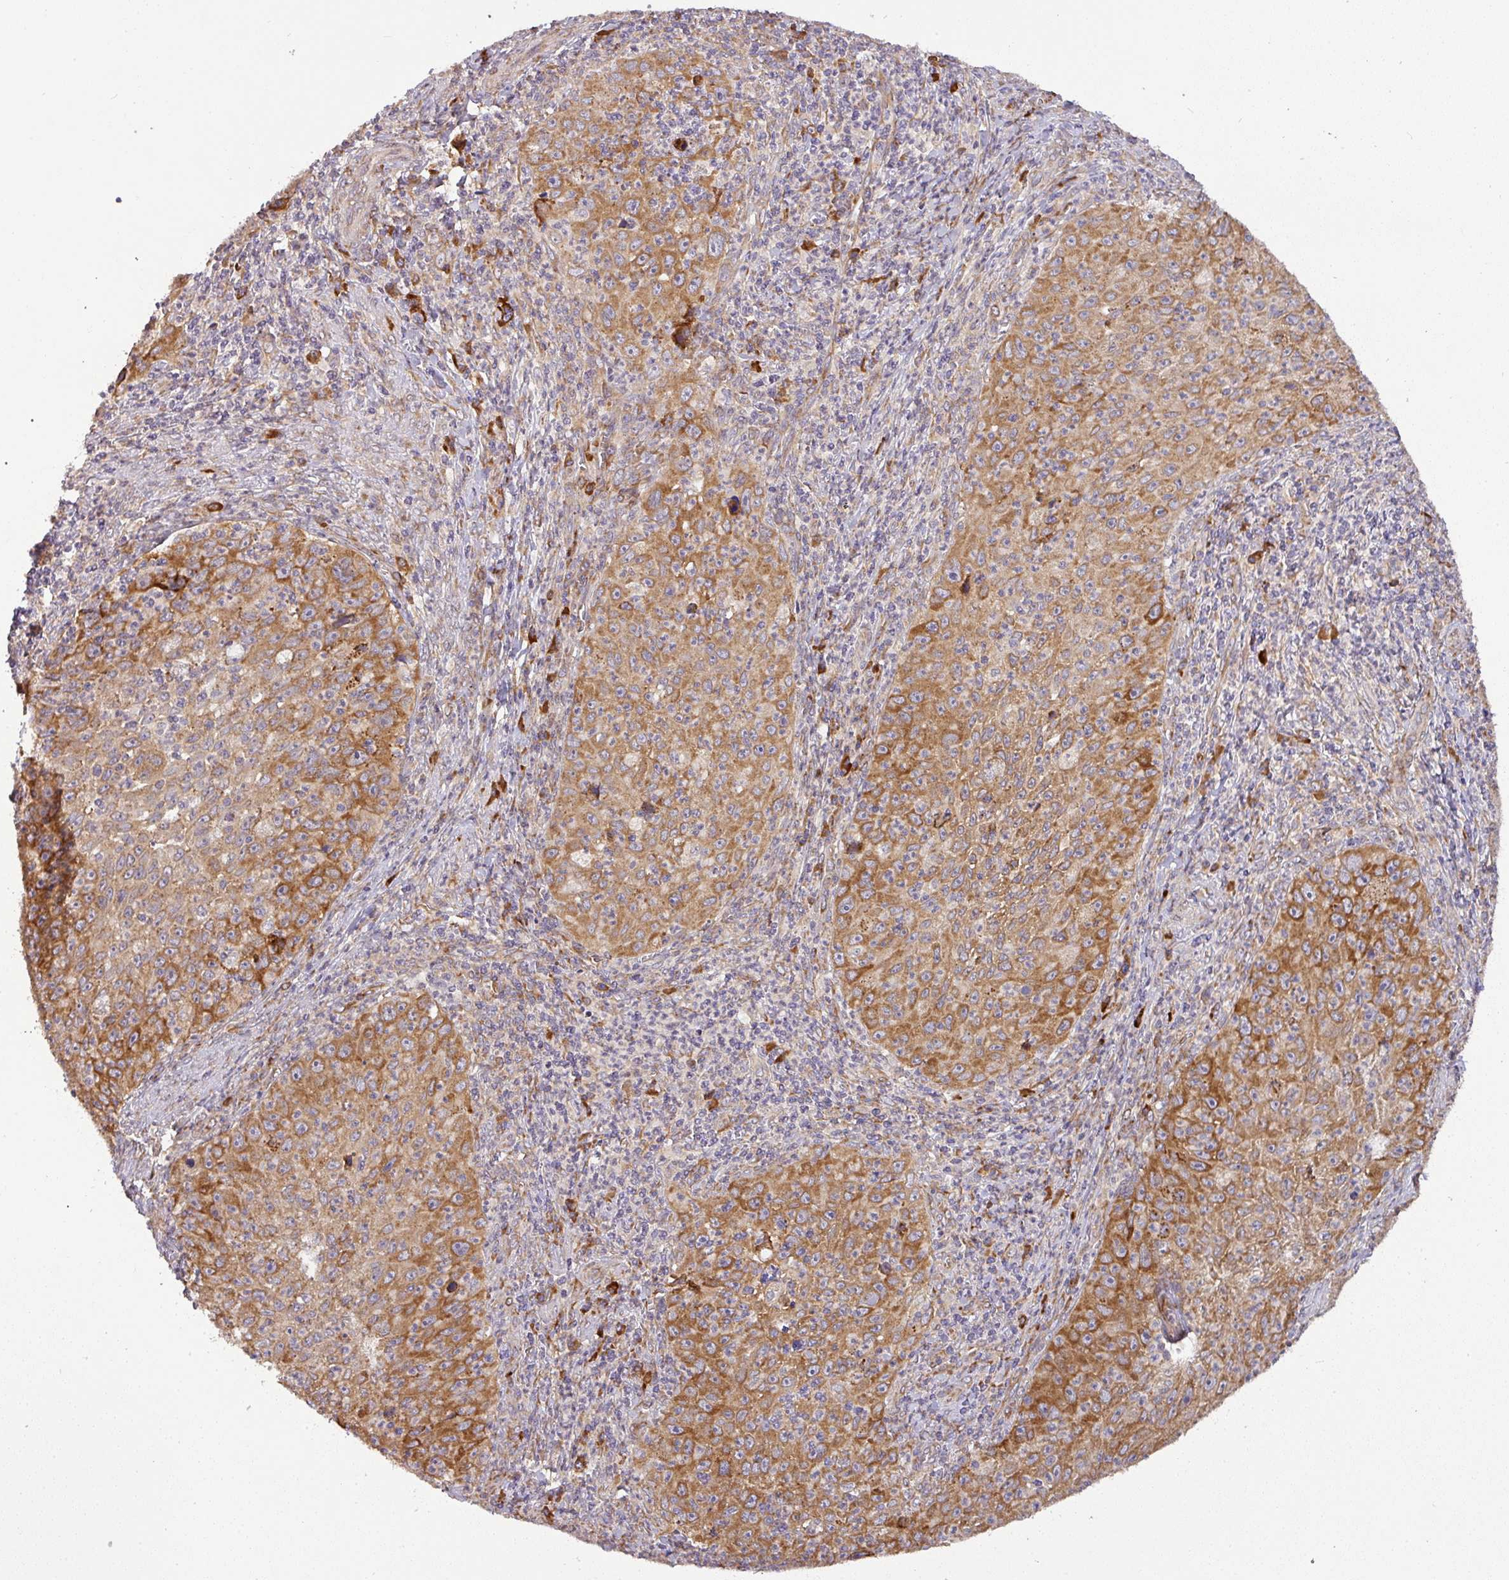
{"staining": {"intensity": "moderate", "quantity": ">75%", "location": "cytoplasmic/membranous"}, "tissue": "cervical cancer", "cell_type": "Tumor cells", "image_type": "cancer", "snomed": [{"axis": "morphology", "description": "Squamous cell carcinoma, NOS"}, {"axis": "topography", "description": "Cervix"}], "caption": "Cervical cancer was stained to show a protein in brown. There is medium levels of moderate cytoplasmic/membranous staining in approximately >75% of tumor cells.", "gene": "GALP", "patient": {"sex": "female", "age": 30}}